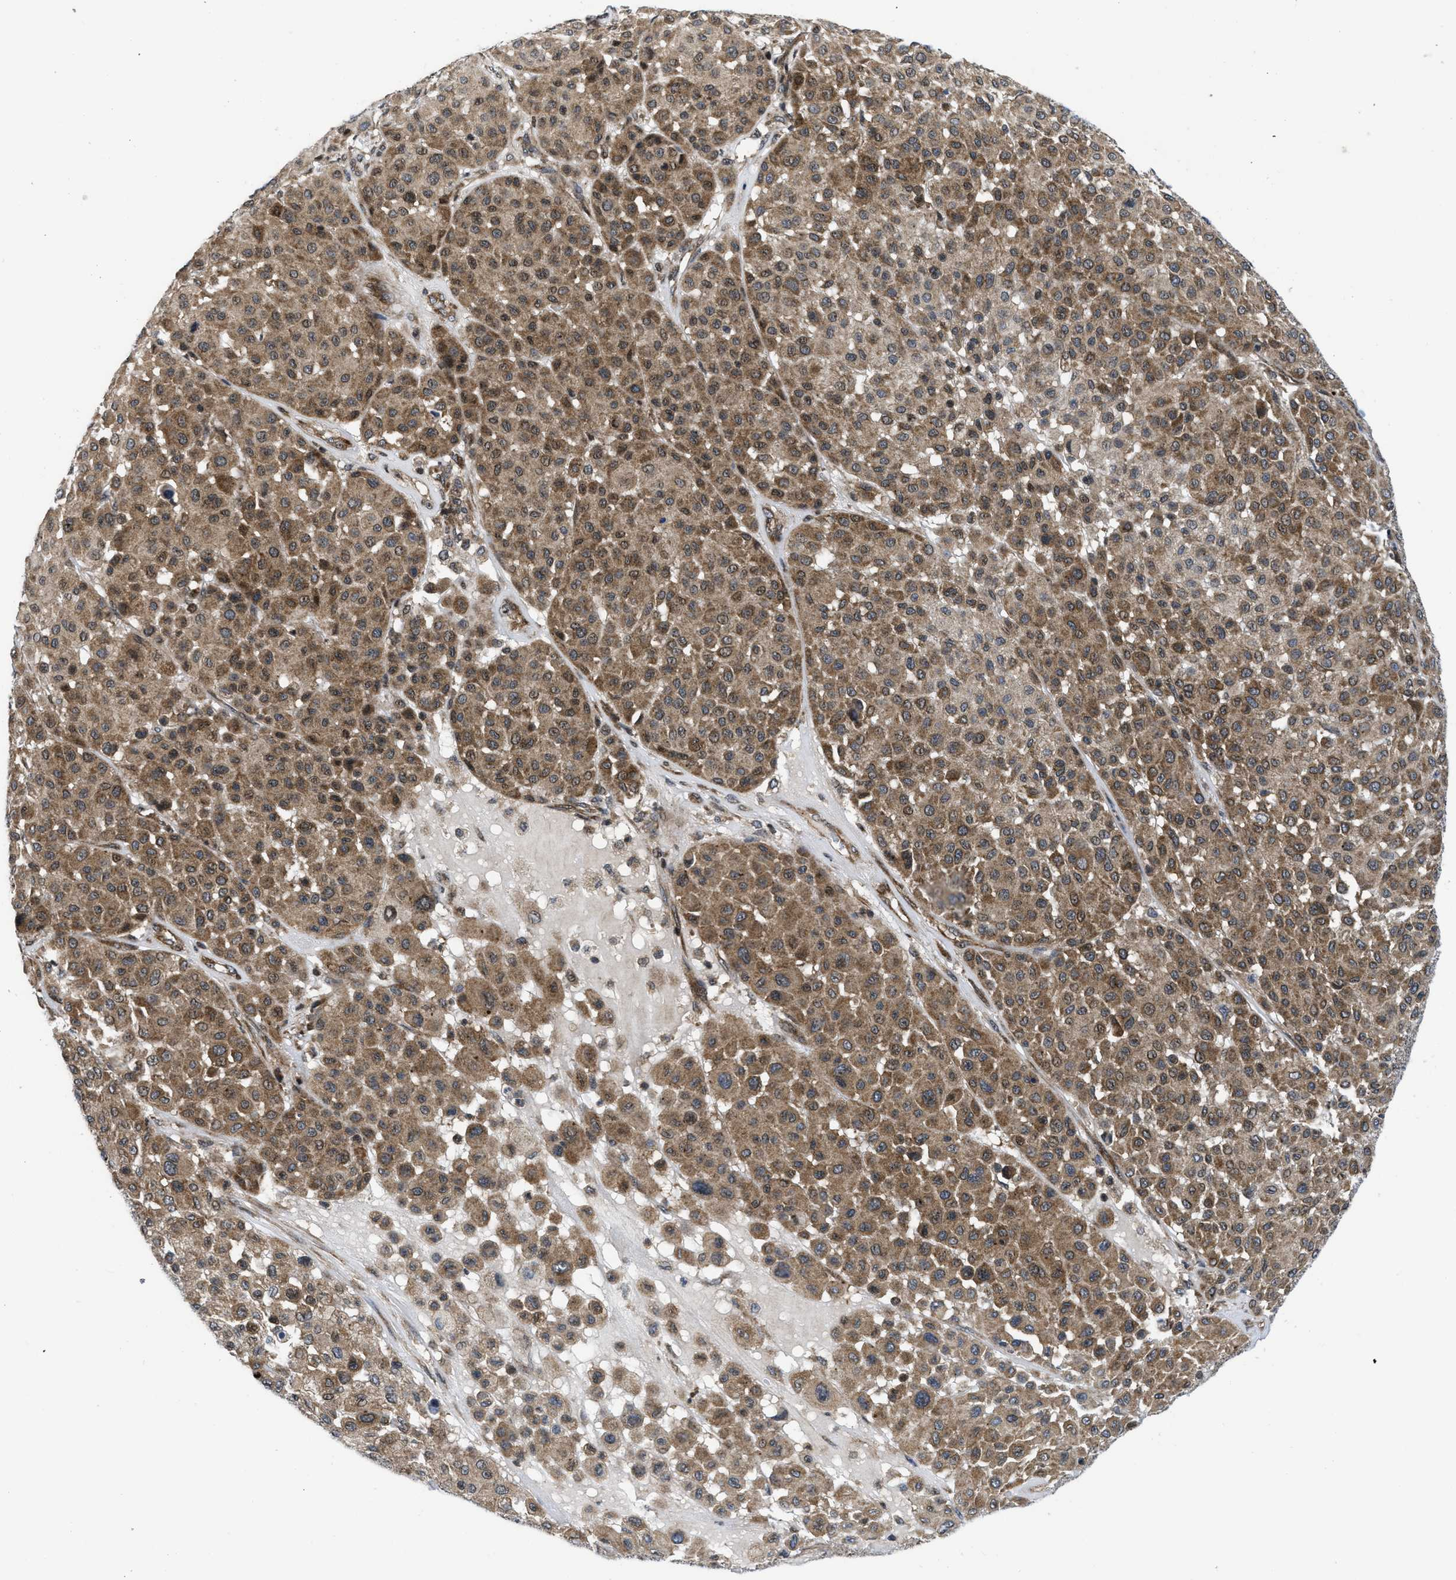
{"staining": {"intensity": "moderate", "quantity": ">75%", "location": "cytoplasmic/membranous"}, "tissue": "melanoma", "cell_type": "Tumor cells", "image_type": "cancer", "snomed": [{"axis": "morphology", "description": "Malignant melanoma, Metastatic site"}, {"axis": "topography", "description": "Soft tissue"}], "caption": "Melanoma stained for a protein (brown) exhibits moderate cytoplasmic/membranous positive expression in approximately >75% of tumor cells.", "gene": "PPP2CB", "patient": {"sex": "male", "age": 41}}